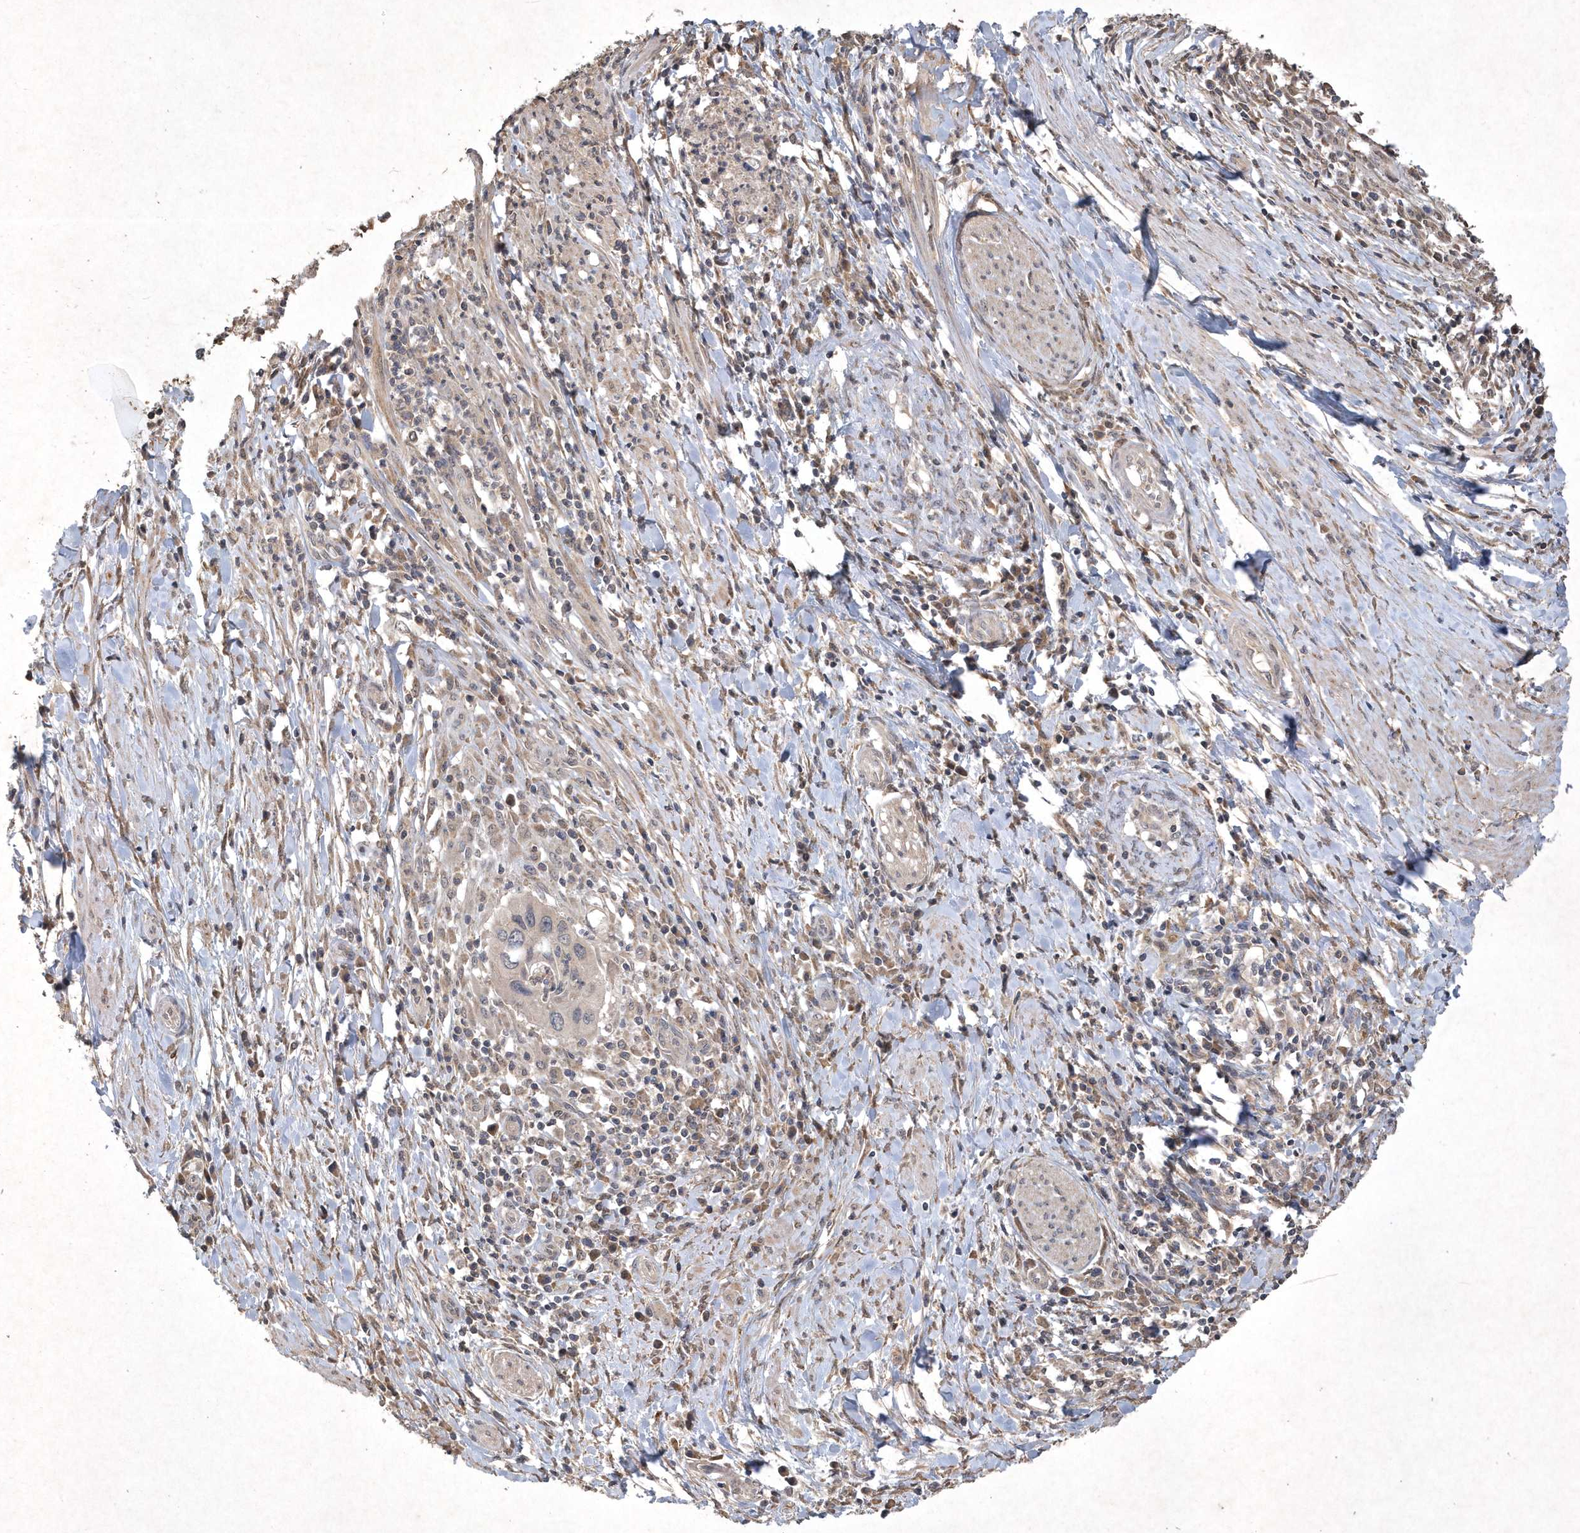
{"staining": {"intensity": "negative", "quantity": "none", "location": "none"}, "tissue": "cervical cancer", "cell_type": "Tumor cells", "image_type": "cancer", "snomed": [{"axis": "morphology", "description": "Squamous cell carcinoma, NOS"}, {"axis": "topography", "description": "Cervix"}], "caption": "DAB immunohistochemical staining of human cervical cancer reveals no significant staining in tumor cells. (Stains: DAB (3,3'-diaminobenzidine) immunohistochemistry (IHC) with hematoxylin counter stain, Microscopy: brightfield microscopy at high magnification).", "gene": "AKR7A2", "patient": {"sex": "female", "age": 38}}